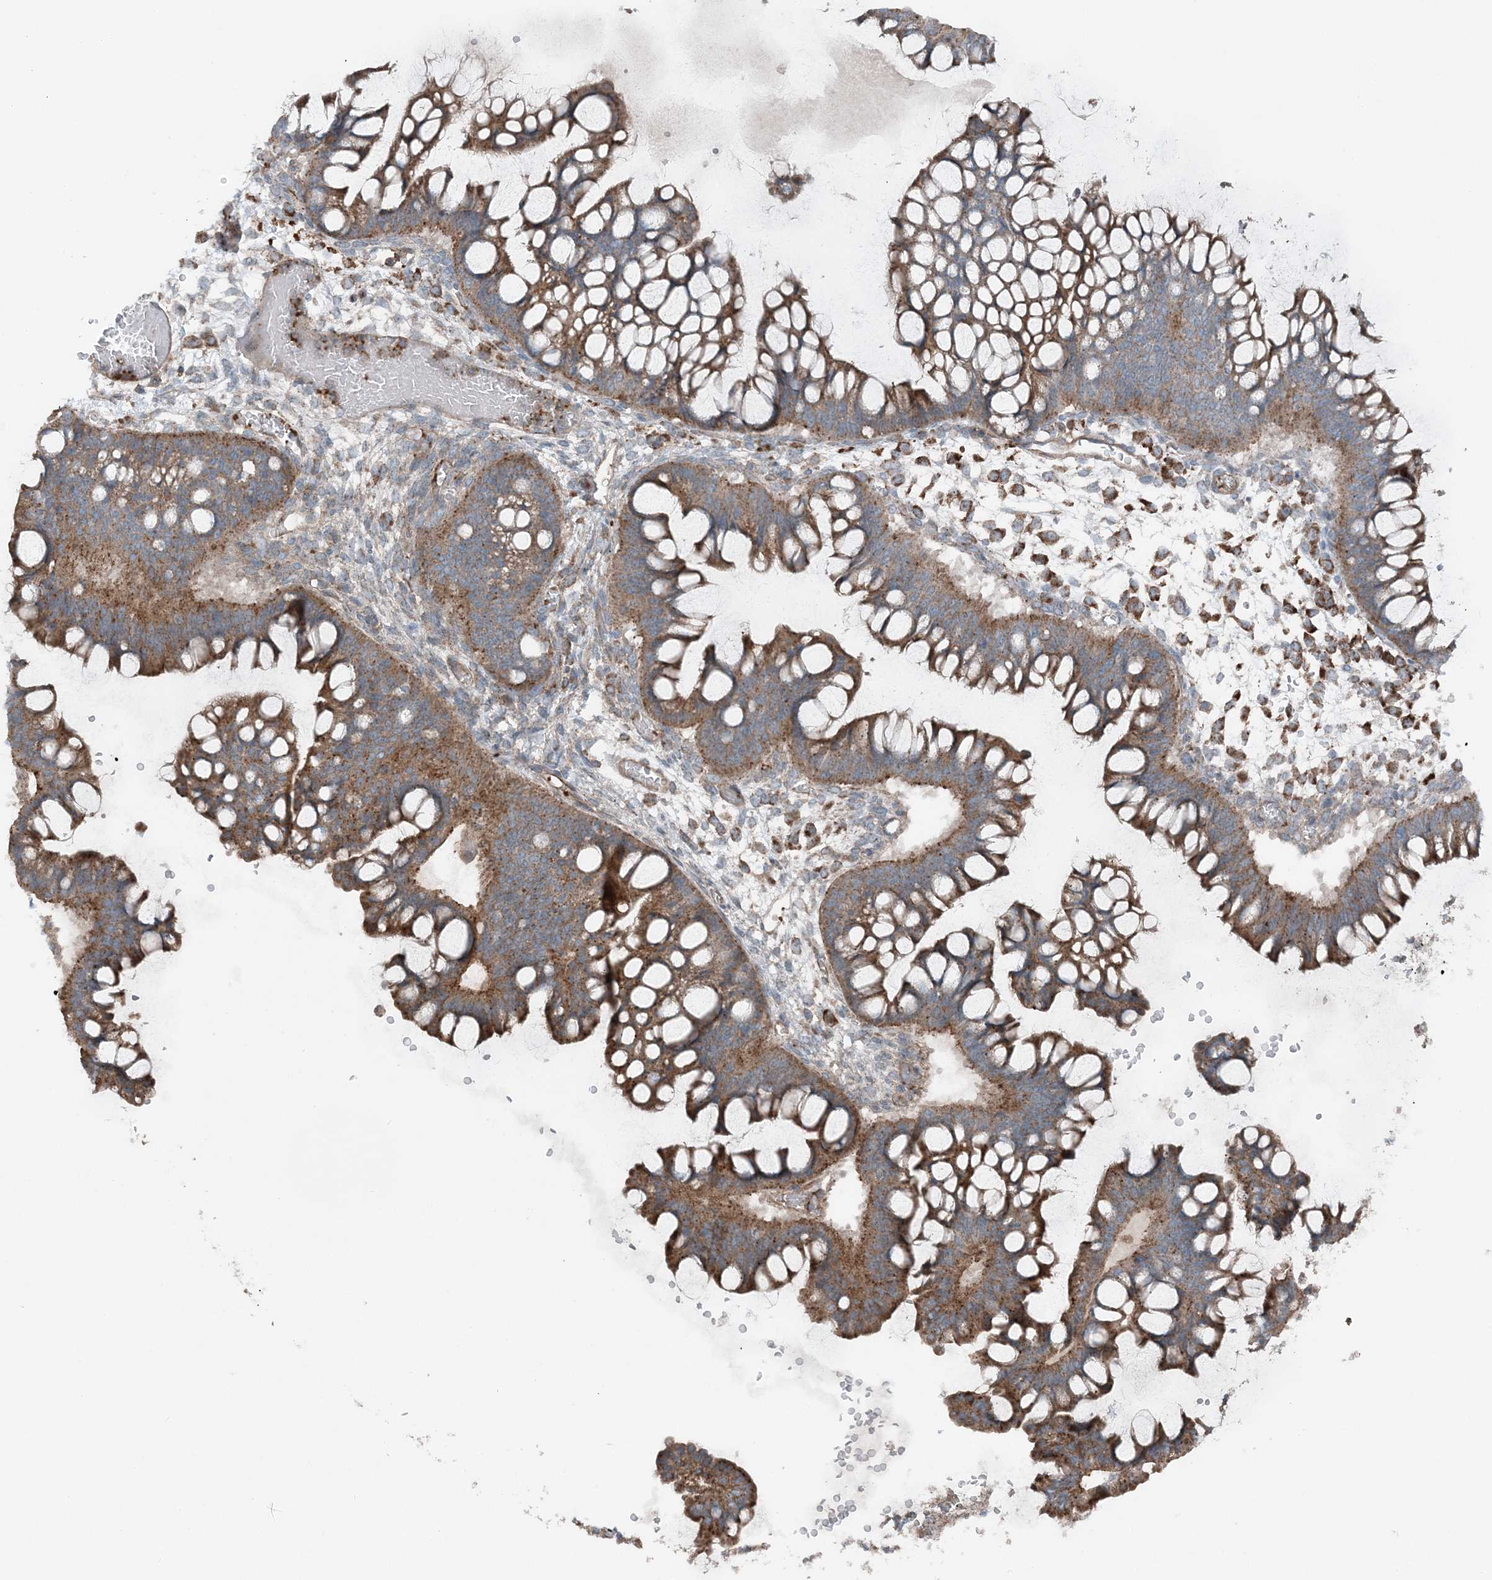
{"staining": {"intensity": "moderate", "quantity": ">75%", "location": "cytoplasmic/membranous"}, "tissue": "ovarian cancer", "cell_type": "Tumor cells", "image_type": "cancer", "snomed": [{"axis": "morphology", "description": "Cystadenocarcinoma, mucinous, NOS"}, {"axis": "topography", "description": "Ovary"}], "caption": "An image of human ovarian mucinous cystadenocarcinoma stained for a protein exhibits moderate cytoplasmic/membranous brown staining in tumor cells. Nuclei are stained in blue.", "gene": "KY", "patient": {"sex": "female", "age": 73}}